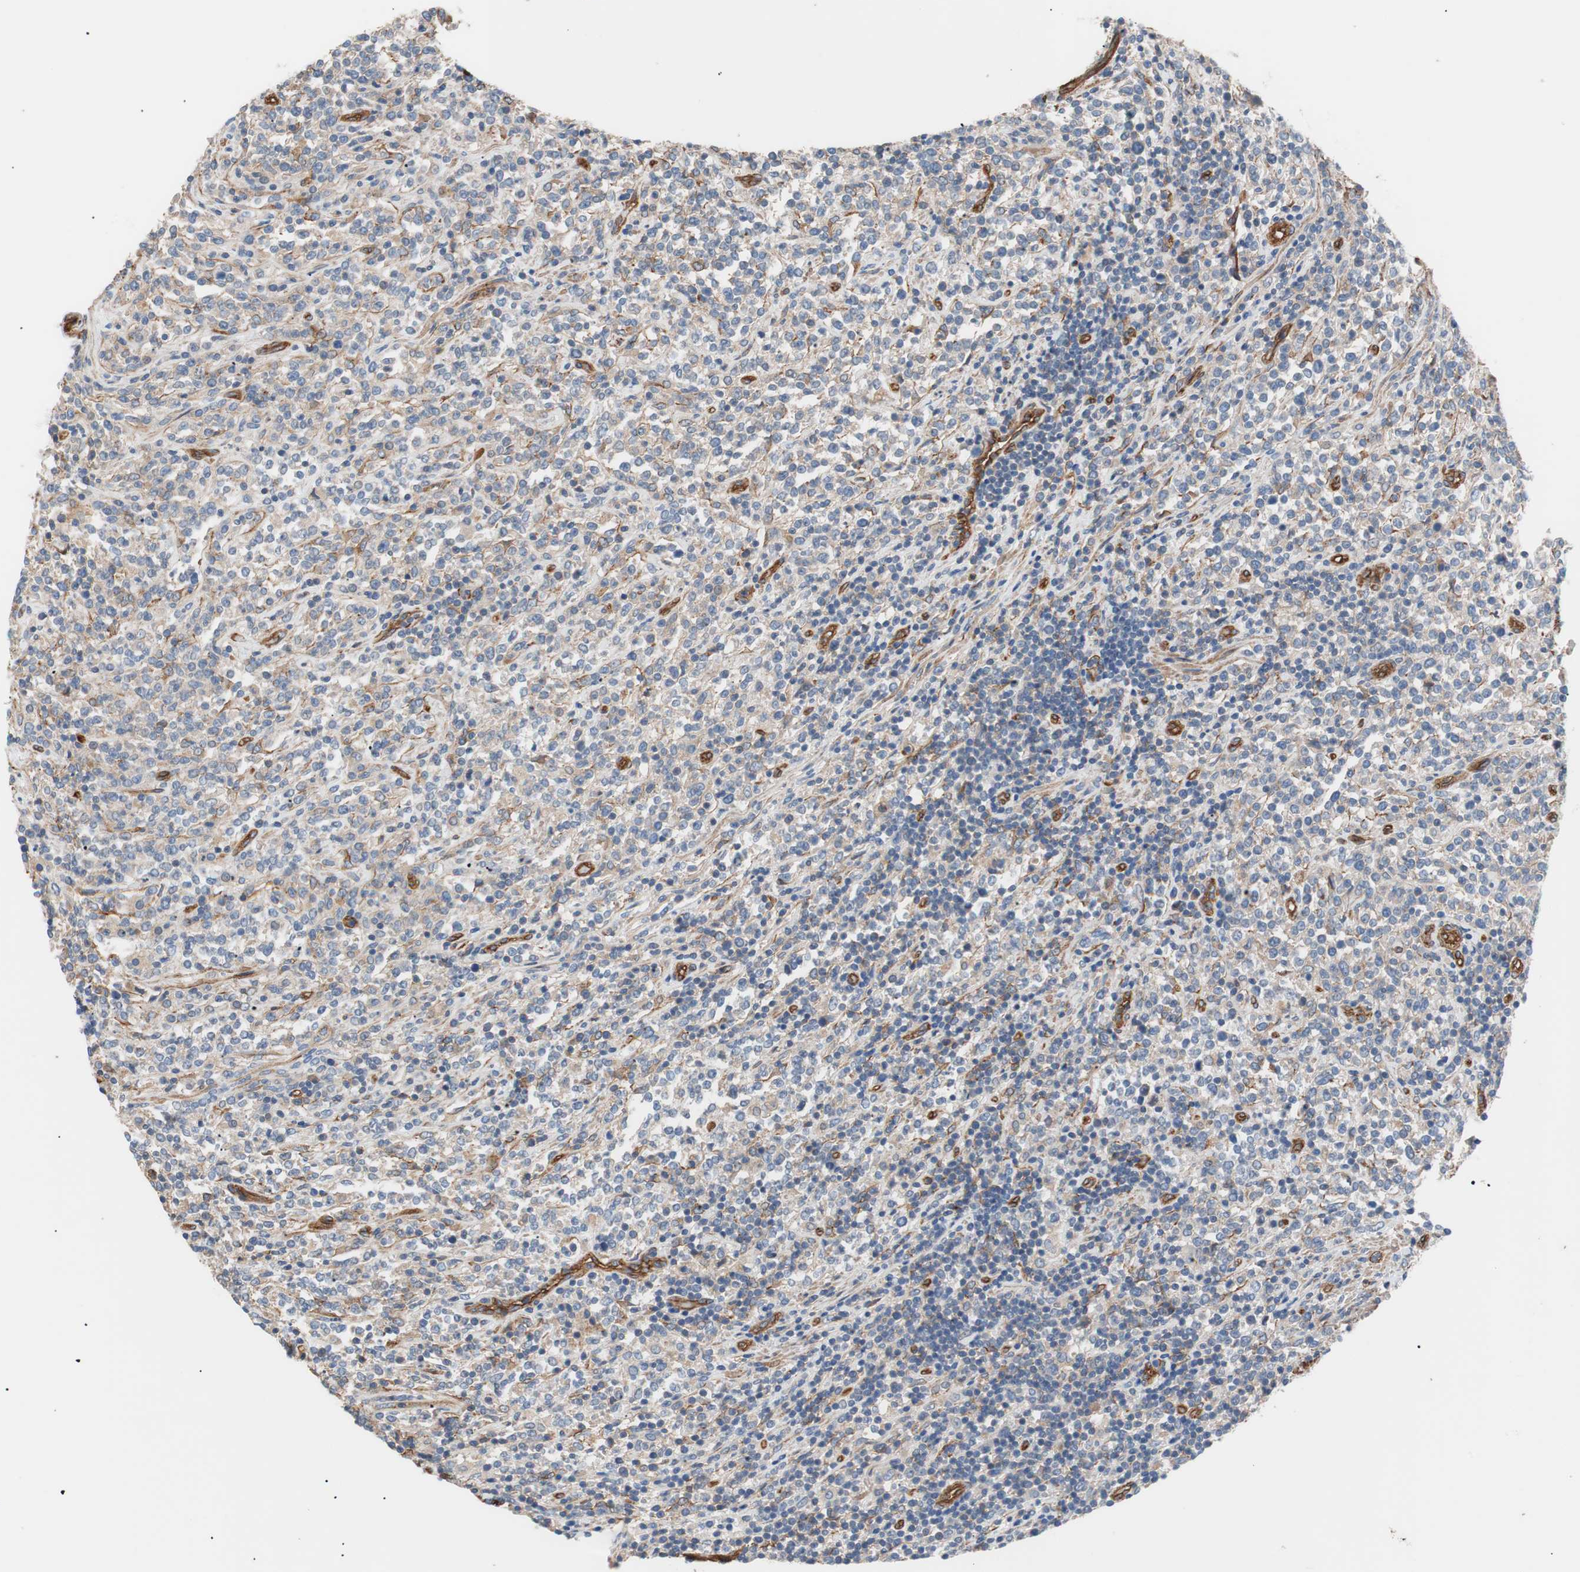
{"staining": {"intensity": "weak", "quantity": "<25%", "location": "cytoplasmic/membranous"}, "tissue": "lymphoma", "cell_type": "Tumor cells", "image_type": "cancer", "snomed": [{"axis": "morphology", "description": "Malignant lymphoma, non-Hodgkin's type, High grade"}, {"axis": "topography", "description": "Soft tissue"}], "caption": "High power microscopy micrograph of an IHC micrograph of malignant lymphoma, non-Hodgkin's type (high-grade), revealing no significant expression in tumor cells.", "gene": "SPINT1", "patient": {"sex": "male", "age": 18}}